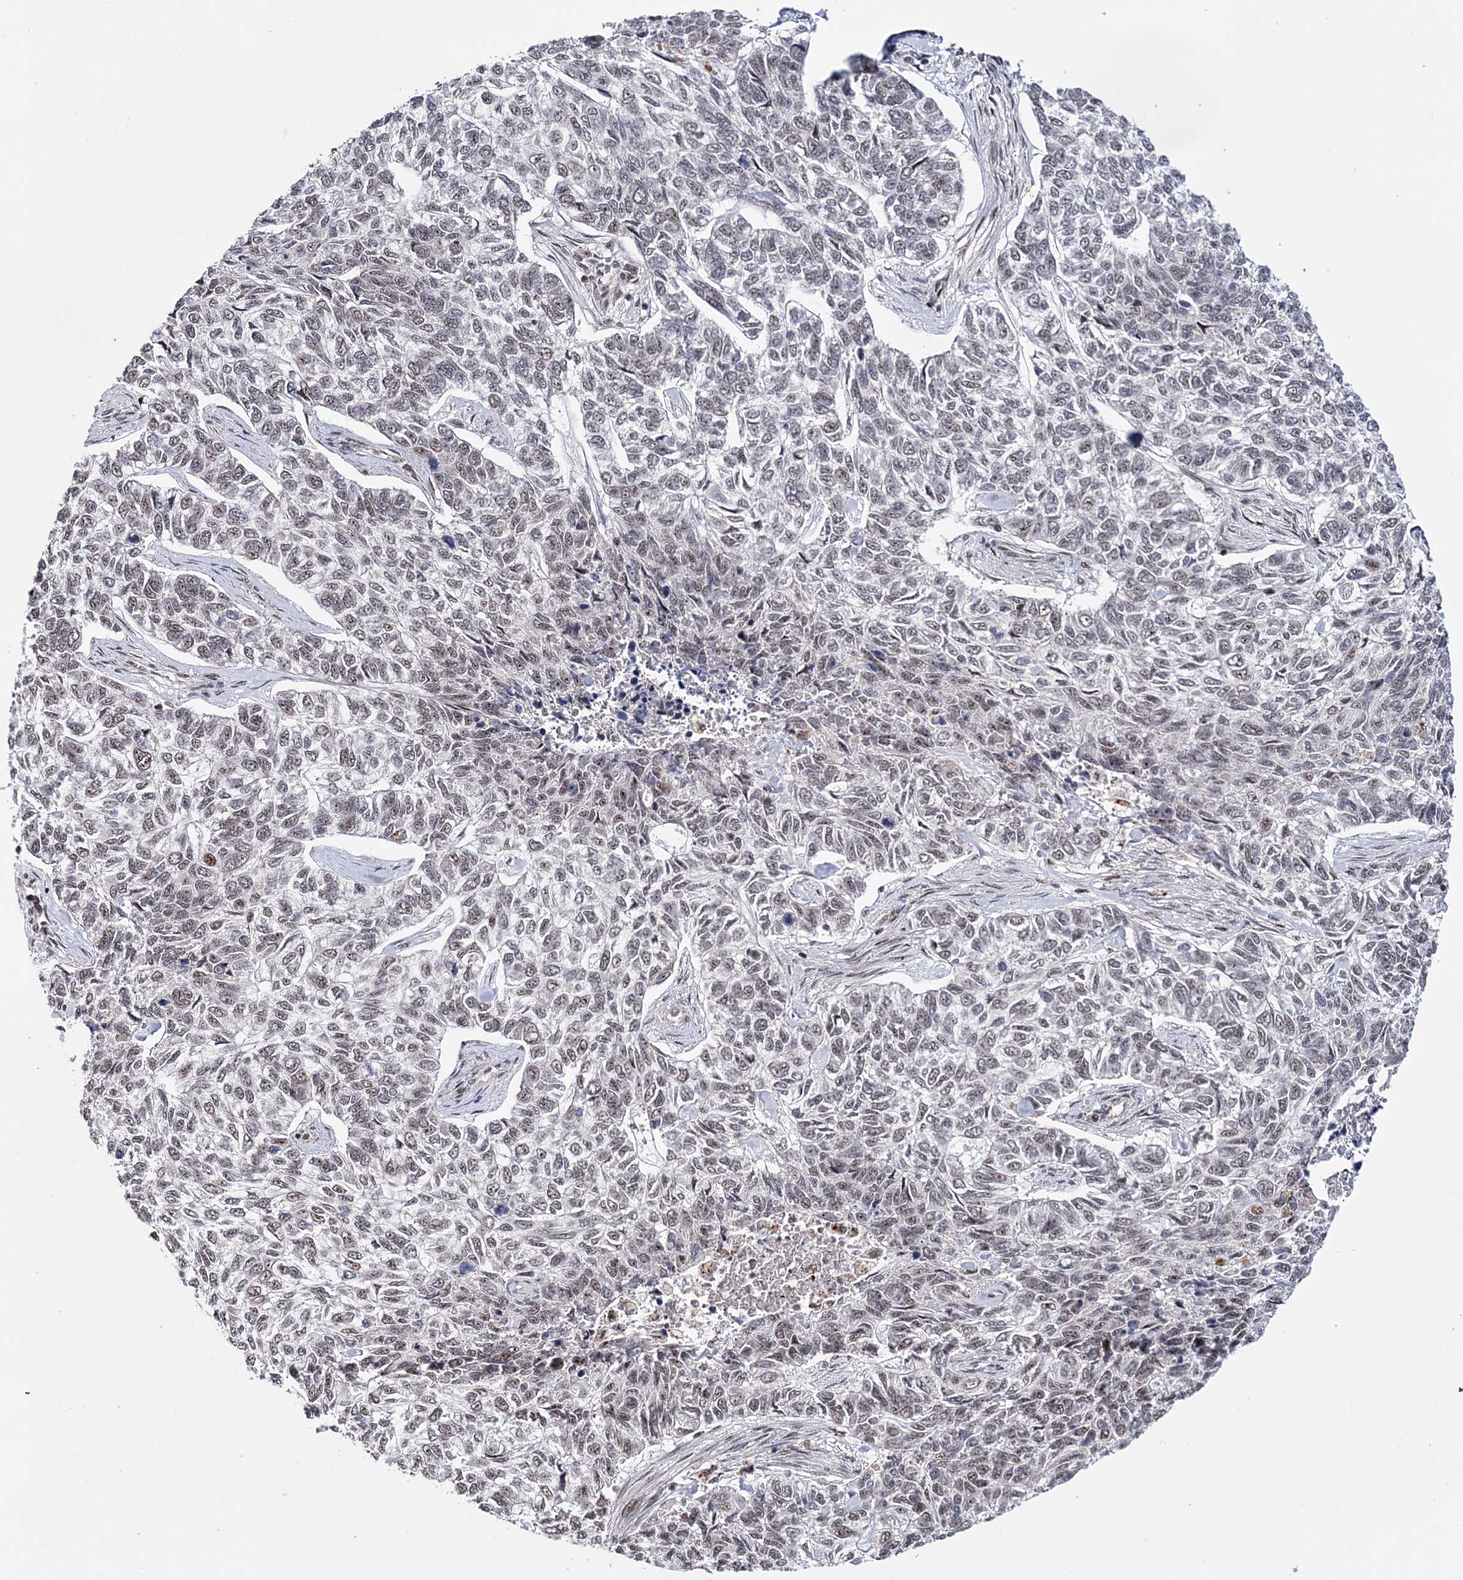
{"staining": {"intensity": "weak", "quantity": "<25%", "location": "nuclear"}, "tissue": "skin cancer", "cell_type": "Tumor cells", "image_type": "cancer", "snomed": [{"axis": "morphology", "description": "Basal cell carcinoma"}, {"axis": "topography", "description": "Skin"}], "caption": "Immunohistochemistry of human skin cancer displays no expression in tumor cells.", "gene": "TATDN2", "patient": {"sex": "female", "age": 65}}